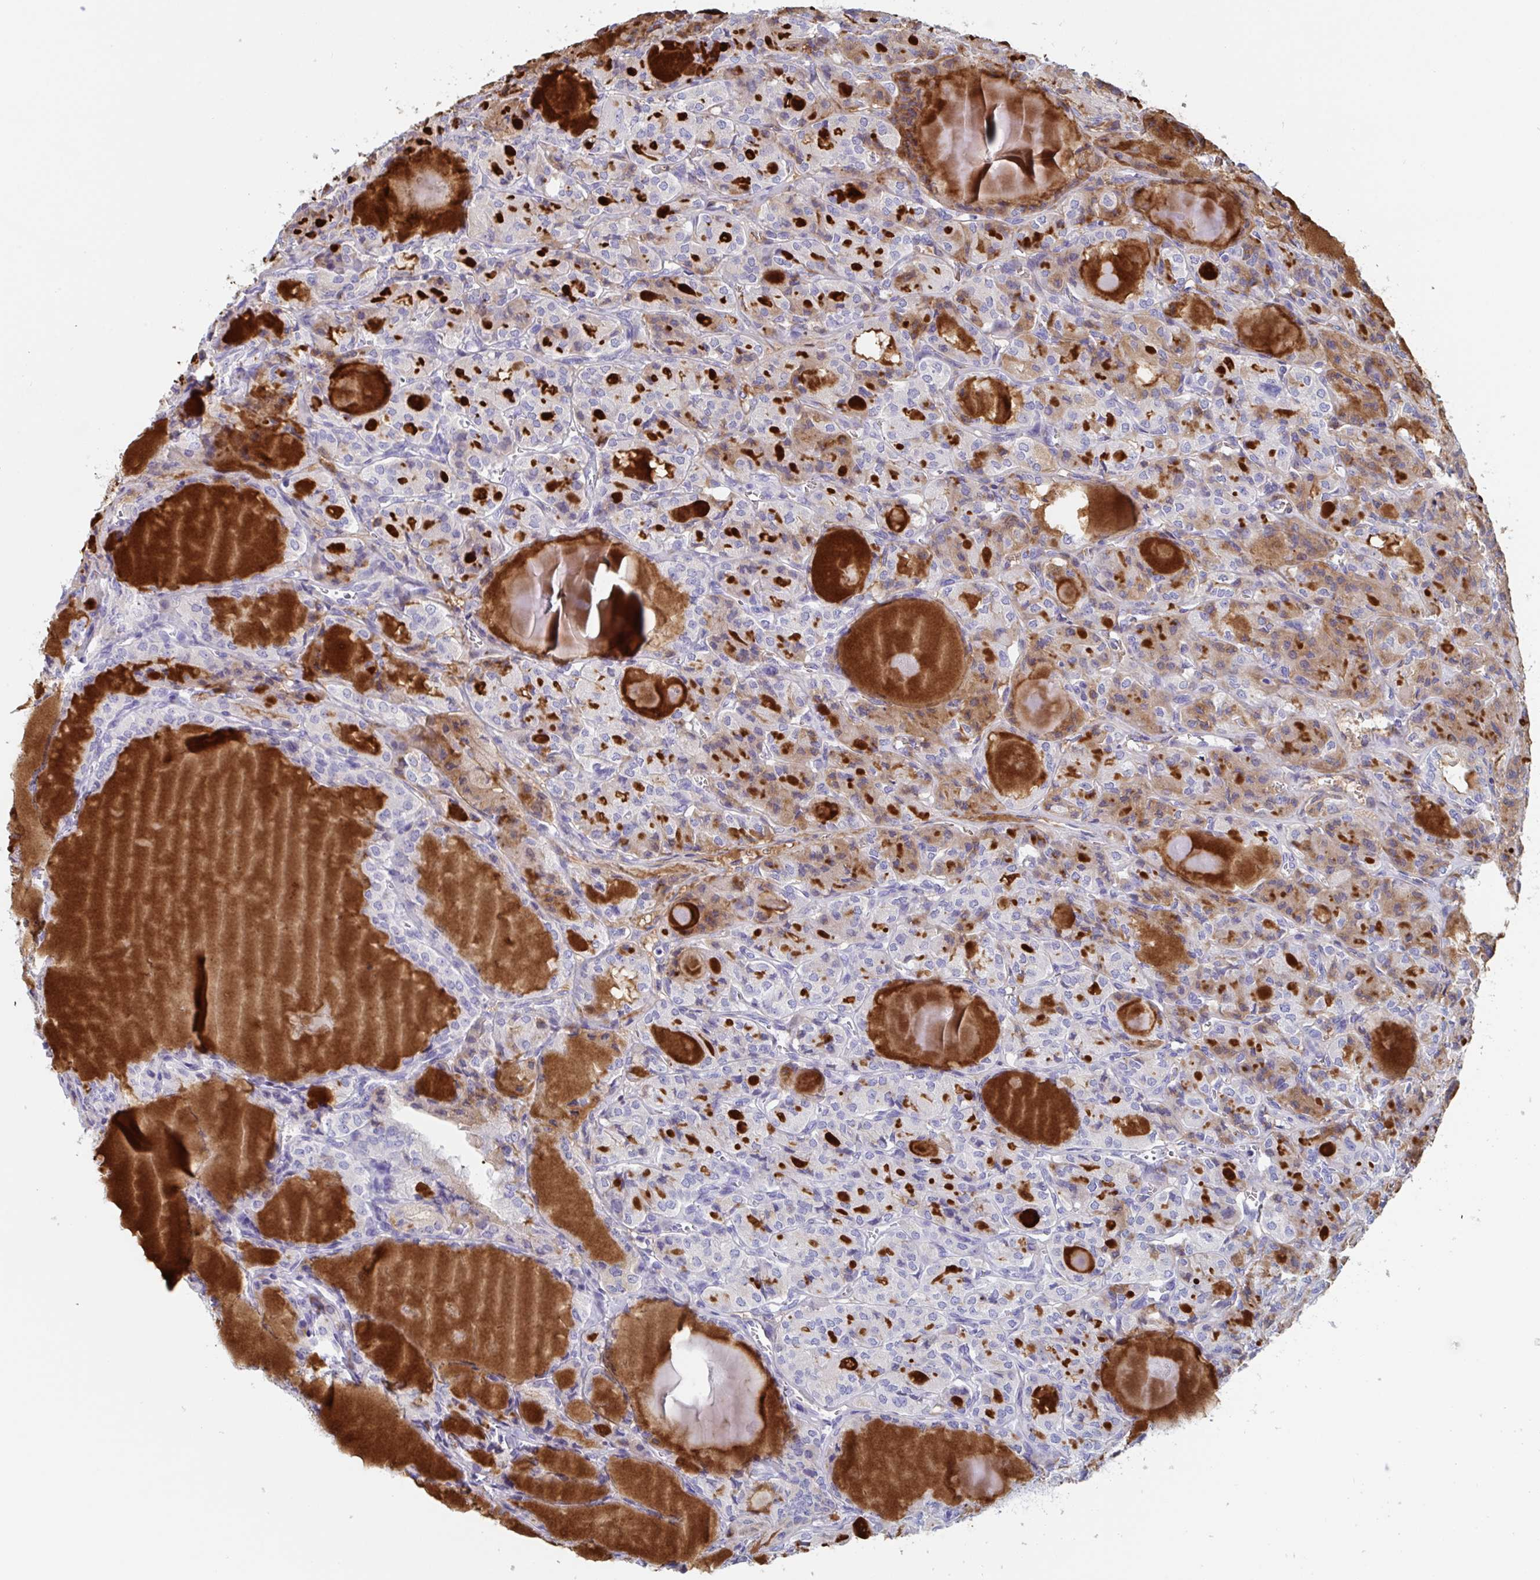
{"staining": {"intensity": "moderate", "quantity": "25%-75%", "location": "cytoplasmic/membranous"}, "tissue": "thyroid cancer", "cell_type": "Tumor cells", "image_type": "cancer", "snomed": [{"axis": "morphology", "description": "Papillary adenocarcinoma, NOS"}, {"axis": "topography", "description": "Thyroid gland"}], "caption": "Protein analysis of thyroid cancer tissue reveals moderate cytoplasmic/membranous expression in about 25%-75% of tumor cells. The protein of interest is shown in brown color, while the nuclei are stained blue.", "gene": "ZPBP", "patient": {"sex": "male", "age": 87}}